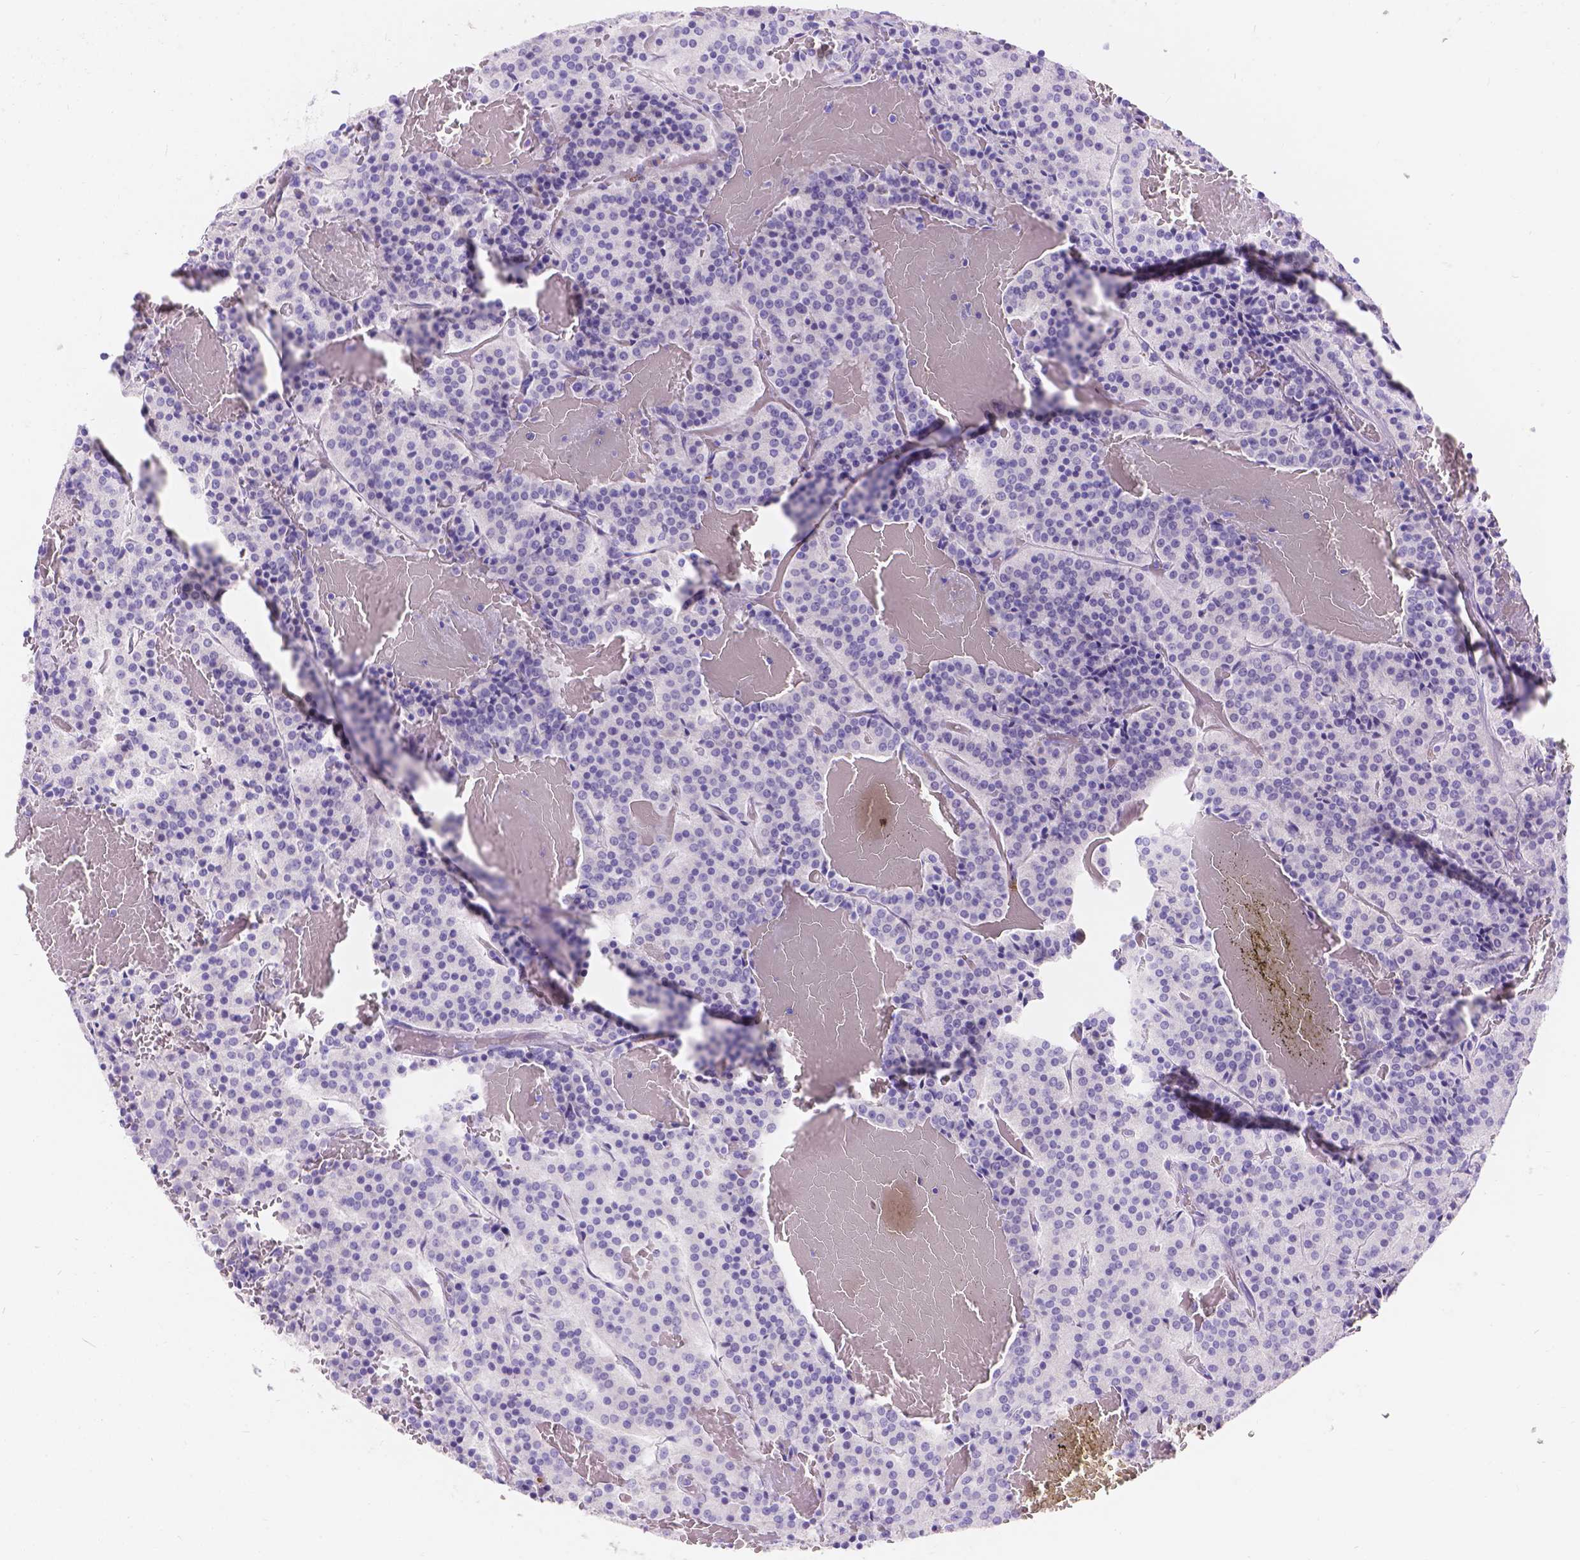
{"staining": {"intensity": "negative", "quantity": "none", "location": "none"}, "tissue": "carcinoid", "cell_type": "Tumor cells", "image_type": "cancer", "snomed": [{"axis": "morphology", "description": "Carcinoid, malignant, NOS"}, {"axis": "topography", "description": "Lung"}], "caption": "IHC image of malignant carcinoid stained for a protein (brown), which reveals no positivity in tumor cells.", "gene": "GNRHR", "patient": {"sex": "male", "age": 70}}